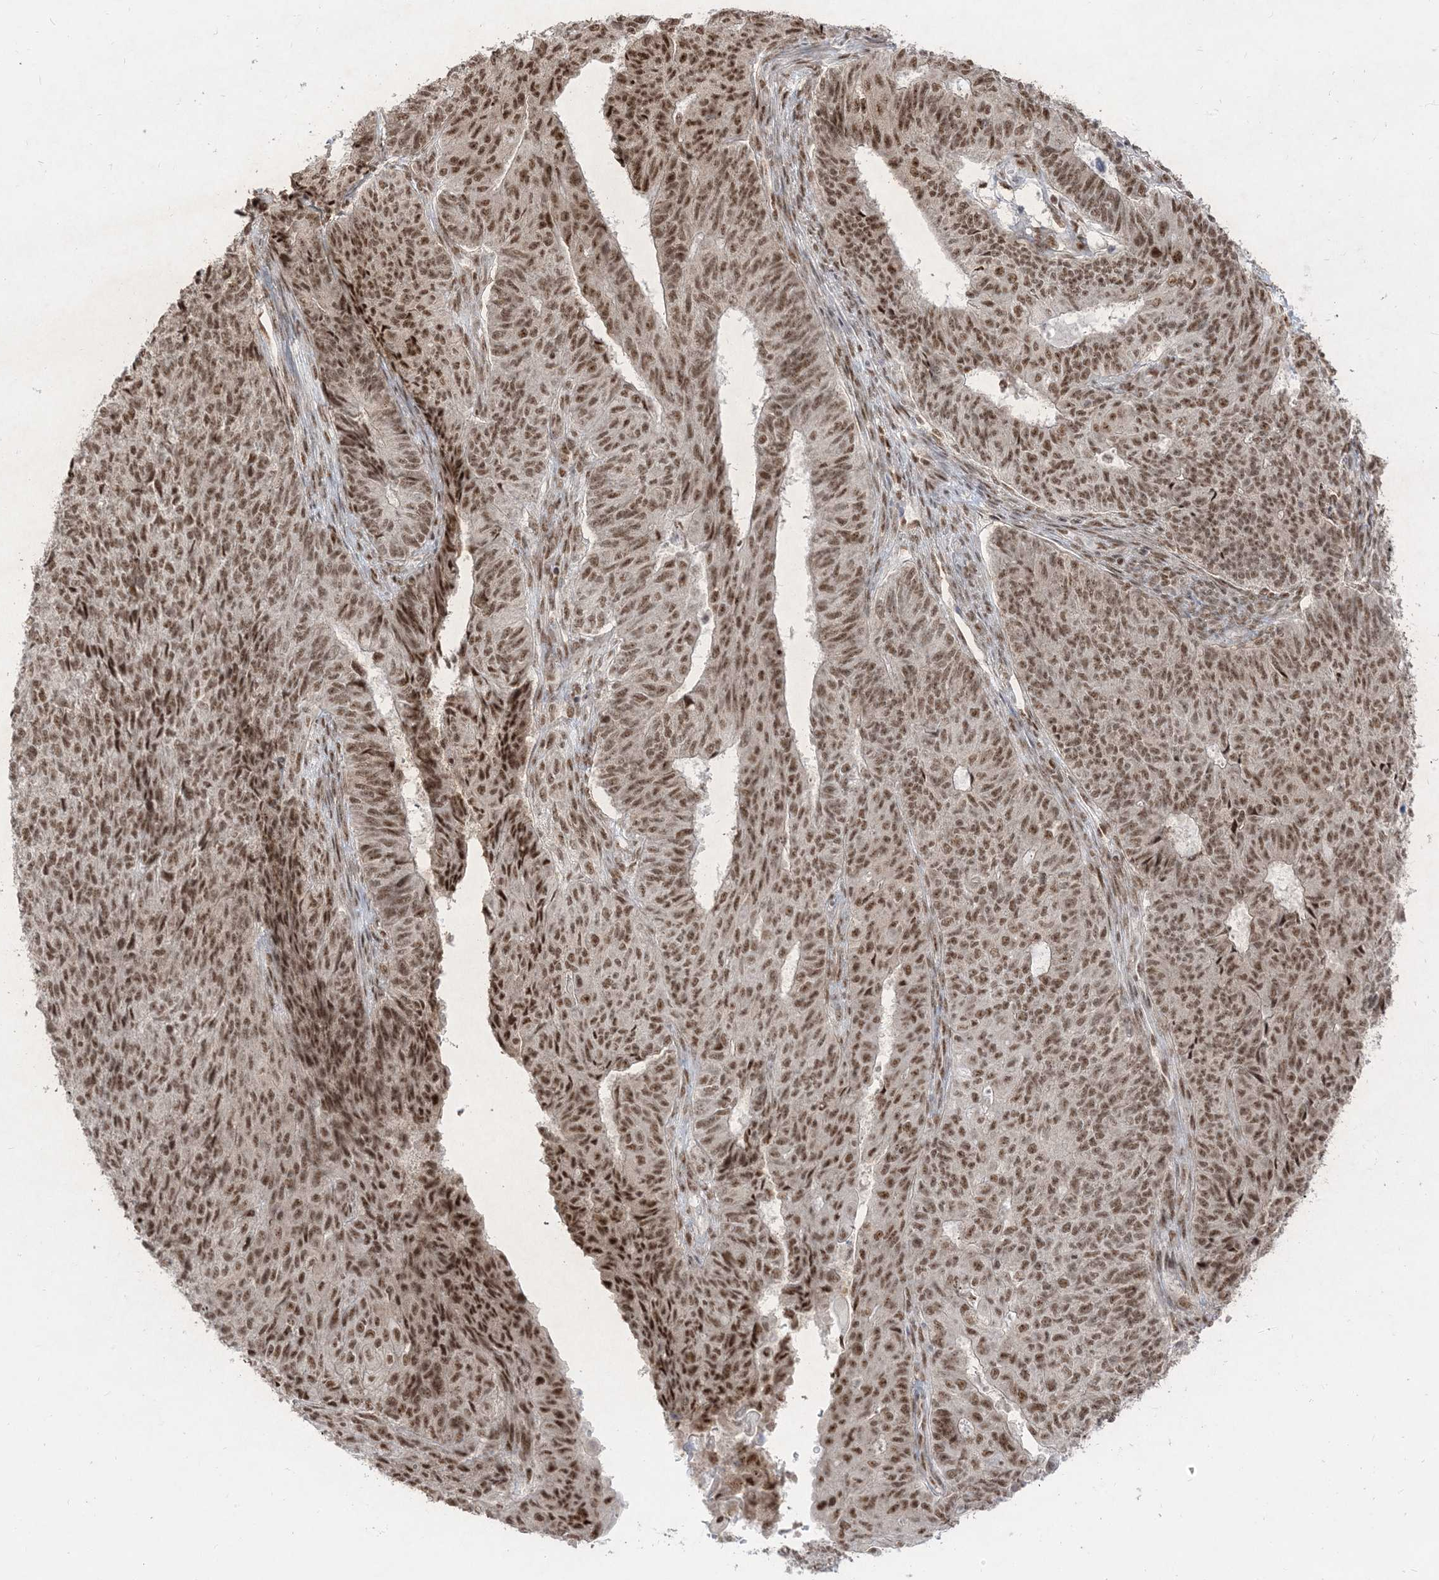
{"staining": {"intensity": "strong", "quantity": ">75%", "location": "nuclear"}, "tissue": "endometrial cancer", "cell_type": "Tumor cells", "image_type": "cancer", "snomed": [{"axis": "morphology", "description": "Adenocarcinoma, NOS"}, {"axis": "topography", "description": "Endometrium"}], "caption": "Human endometrial cancer (adenocarcinoma) stained with a brown dye displays strong nuclear positive staining in approximately >75% of tumor cells.", "gene": "ARGLU1", "patient": {"sex": "female", "age": 32}}